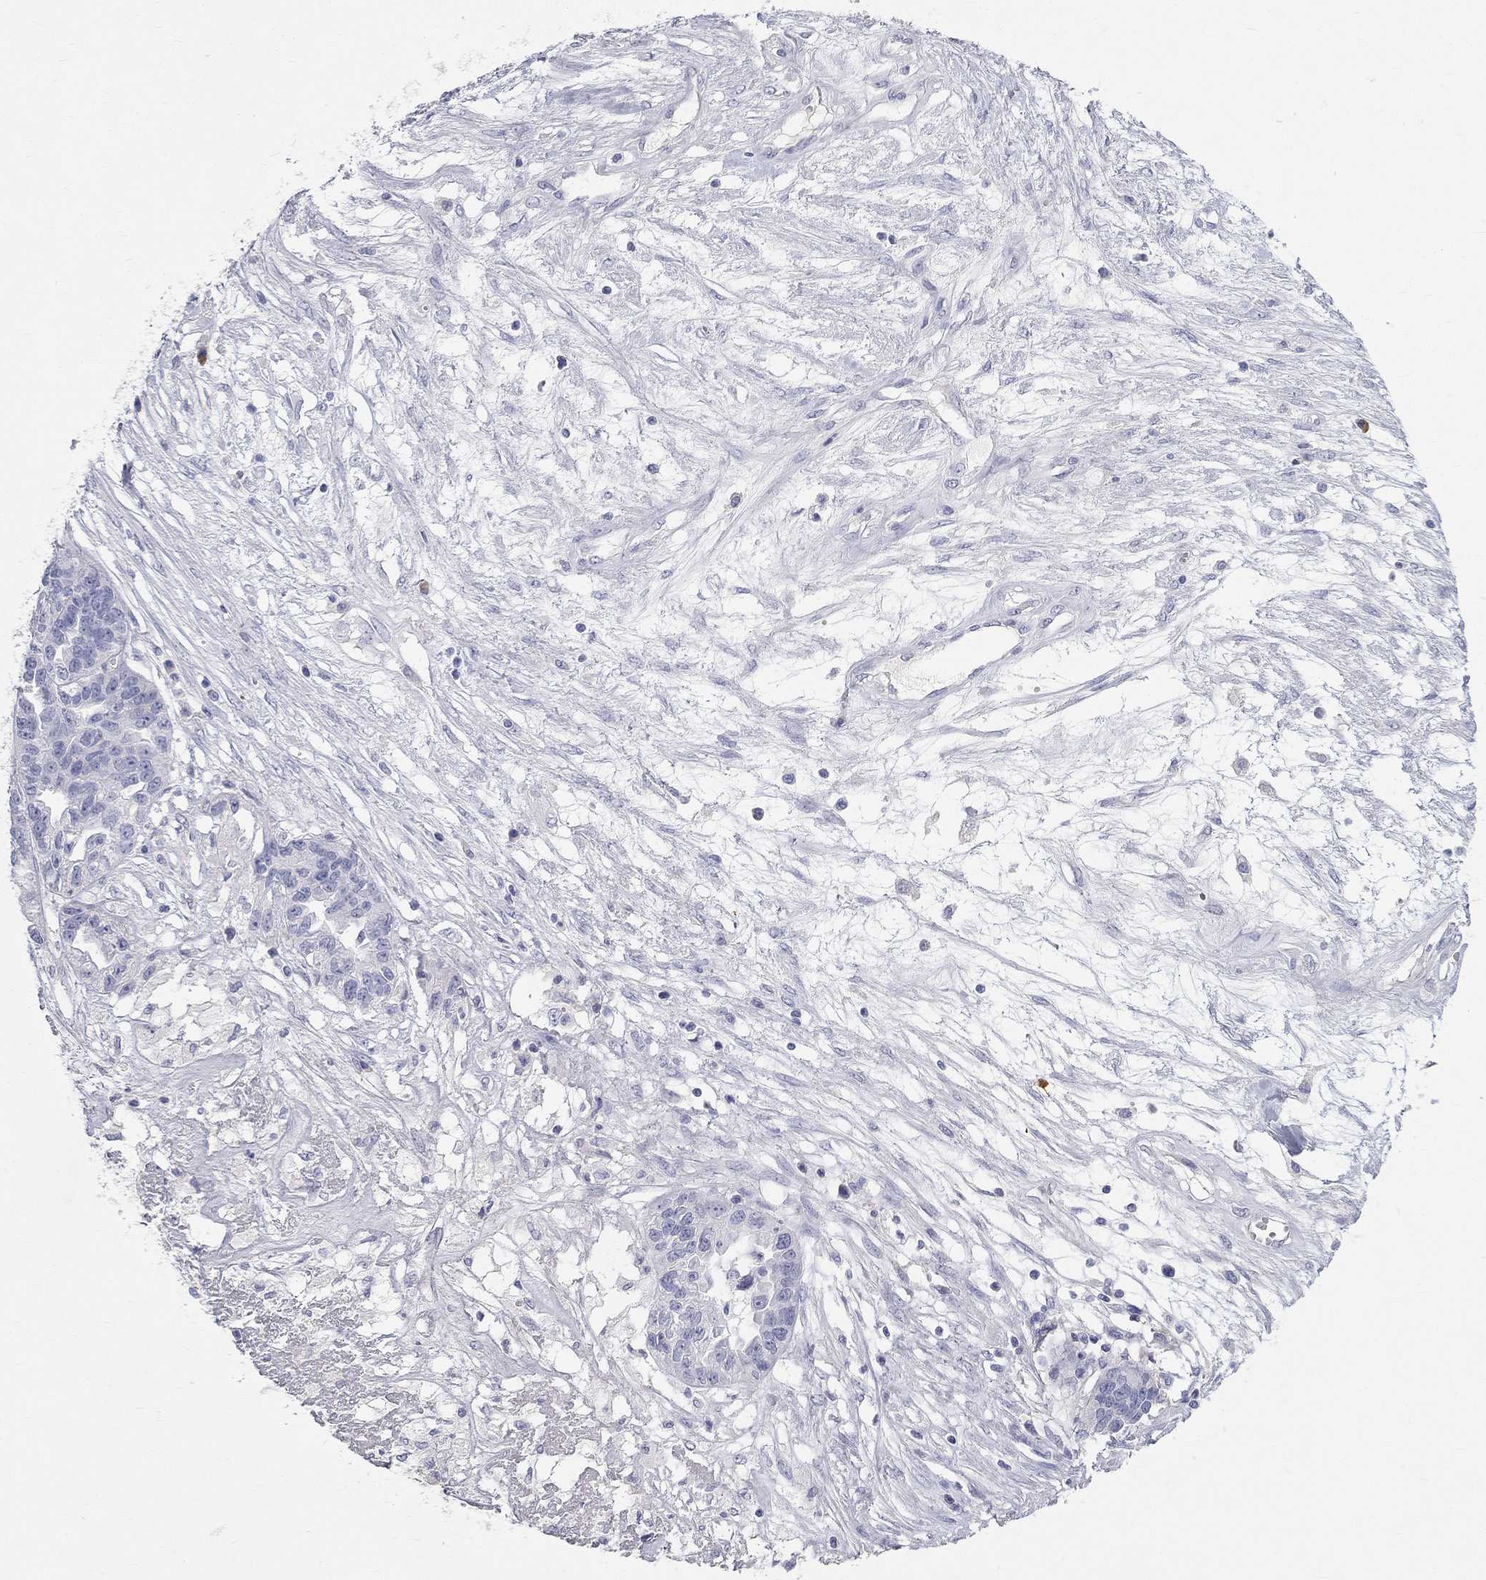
{"staining": {"intensity": "negative", "quantity": "none", "location": "none"}, "tissue": "ovarian cancer", "cell_type": "Tumor cells", "image_type": "cancer", "snomed": [{"axis": "morphology", "description": "Cystadenocarcinoma, serous, NOS"}, {"axis": "topography", "description": "Ovary"}], "caption": "High power microscopy photomicrograph of an immunohistochemistry (IHC) histopathology image of ovarian cancer, revealing no significant staining in tumor cells.", "gene": "PHOX2B", "patient": {"sex": "female", "age": 87}}